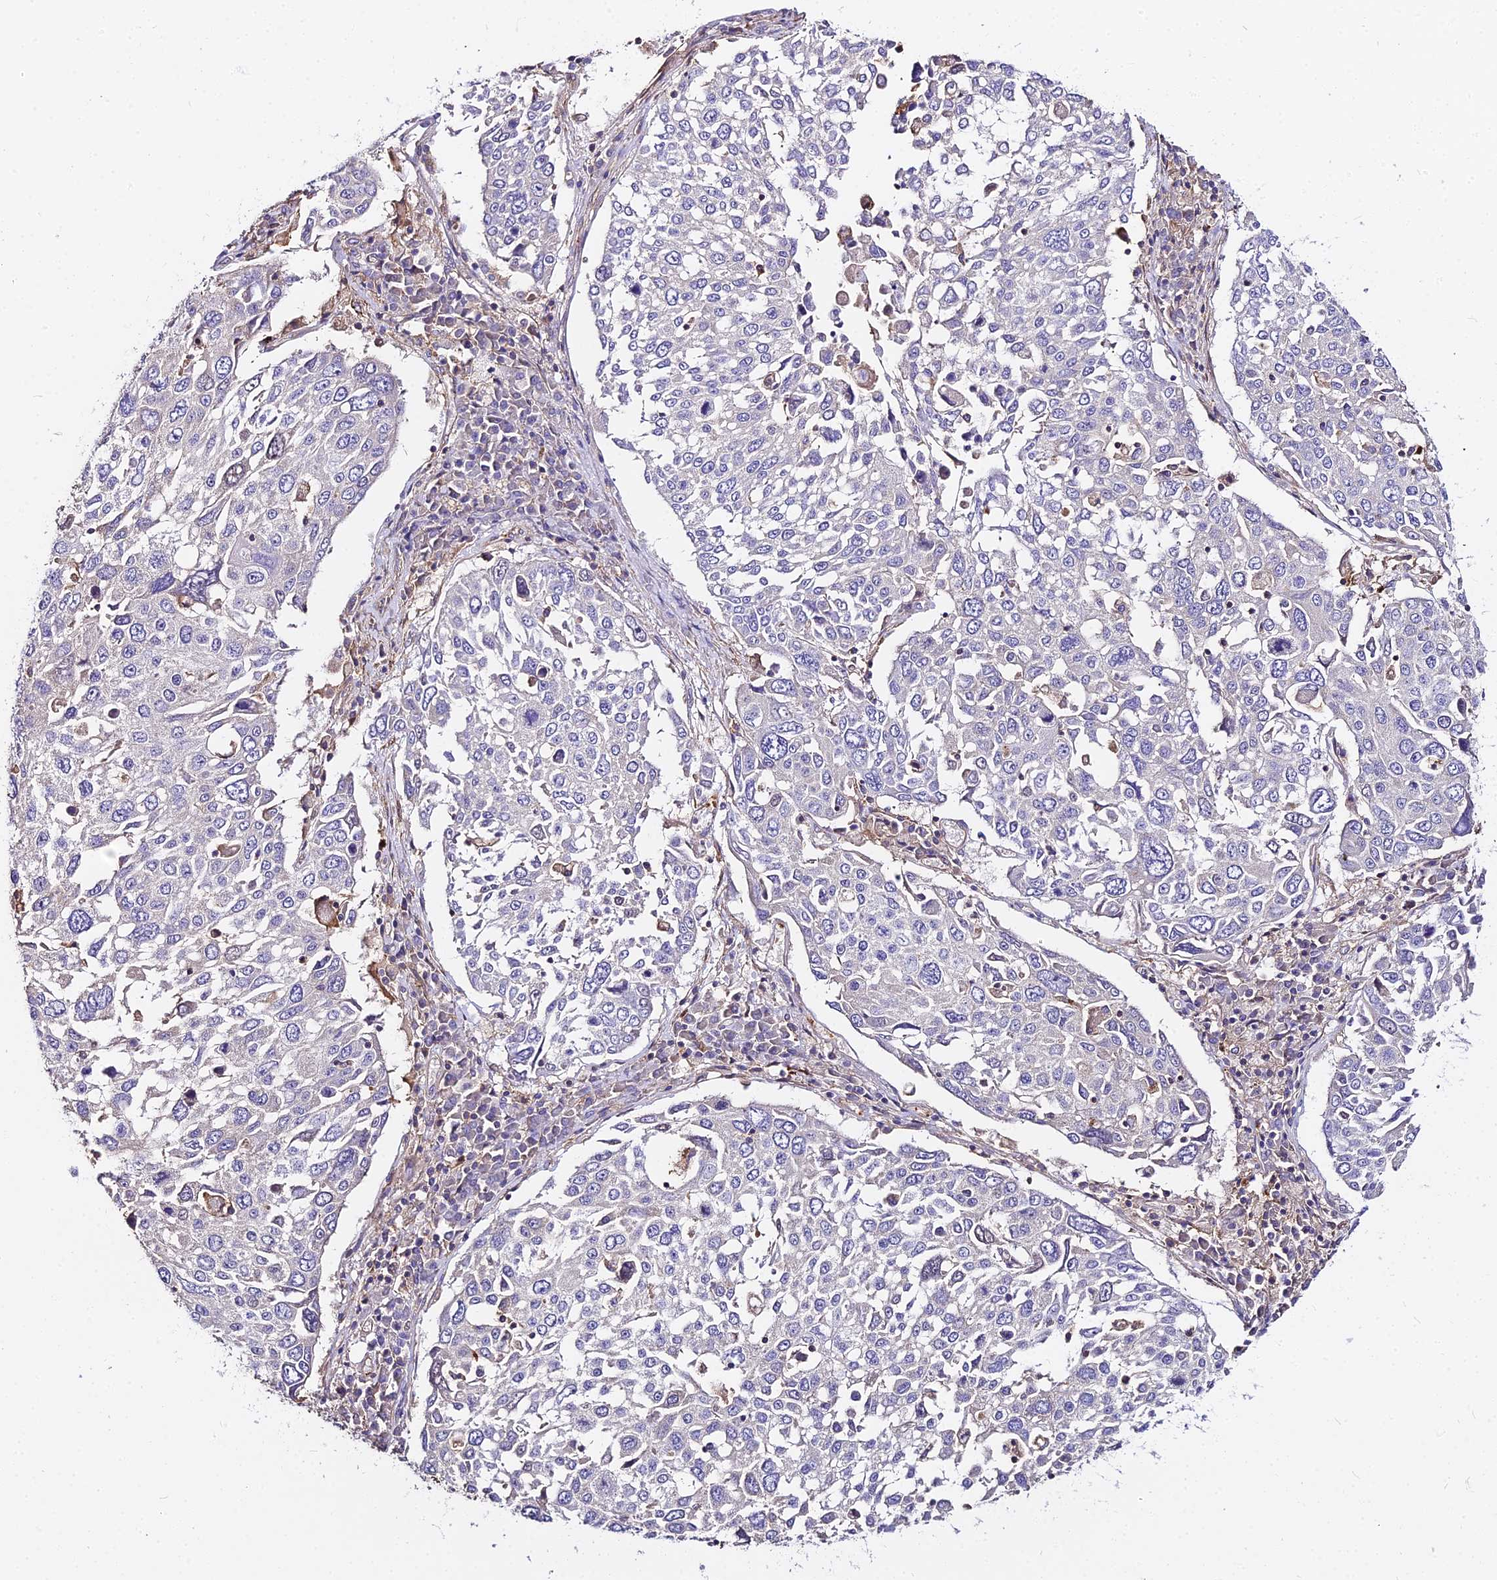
{"staining": {"intensity": "negative", "quantity": "none", "location": "none"}, "tissue": "lung cancer", "cell_type": "Tumor cells", "image_type": "cancer", "snomed": [{"axis": "morphology", "description": "Squamous cell carcinoma, NOS"}, {"axis": "topography", "description": "Lung"}], "caption": "Tumor cells are negative for protein expression in human squamous cell carcinoma (lung). Brightfield microscopy of immunohistochemistry (IHC) stained with DAB (3,3'-diaminobenzidine) (brown) and hematoxylin (blue), captured at high magnification.", "gene": "GLYAT", "patient": {"sex": "male", "age": 65}}